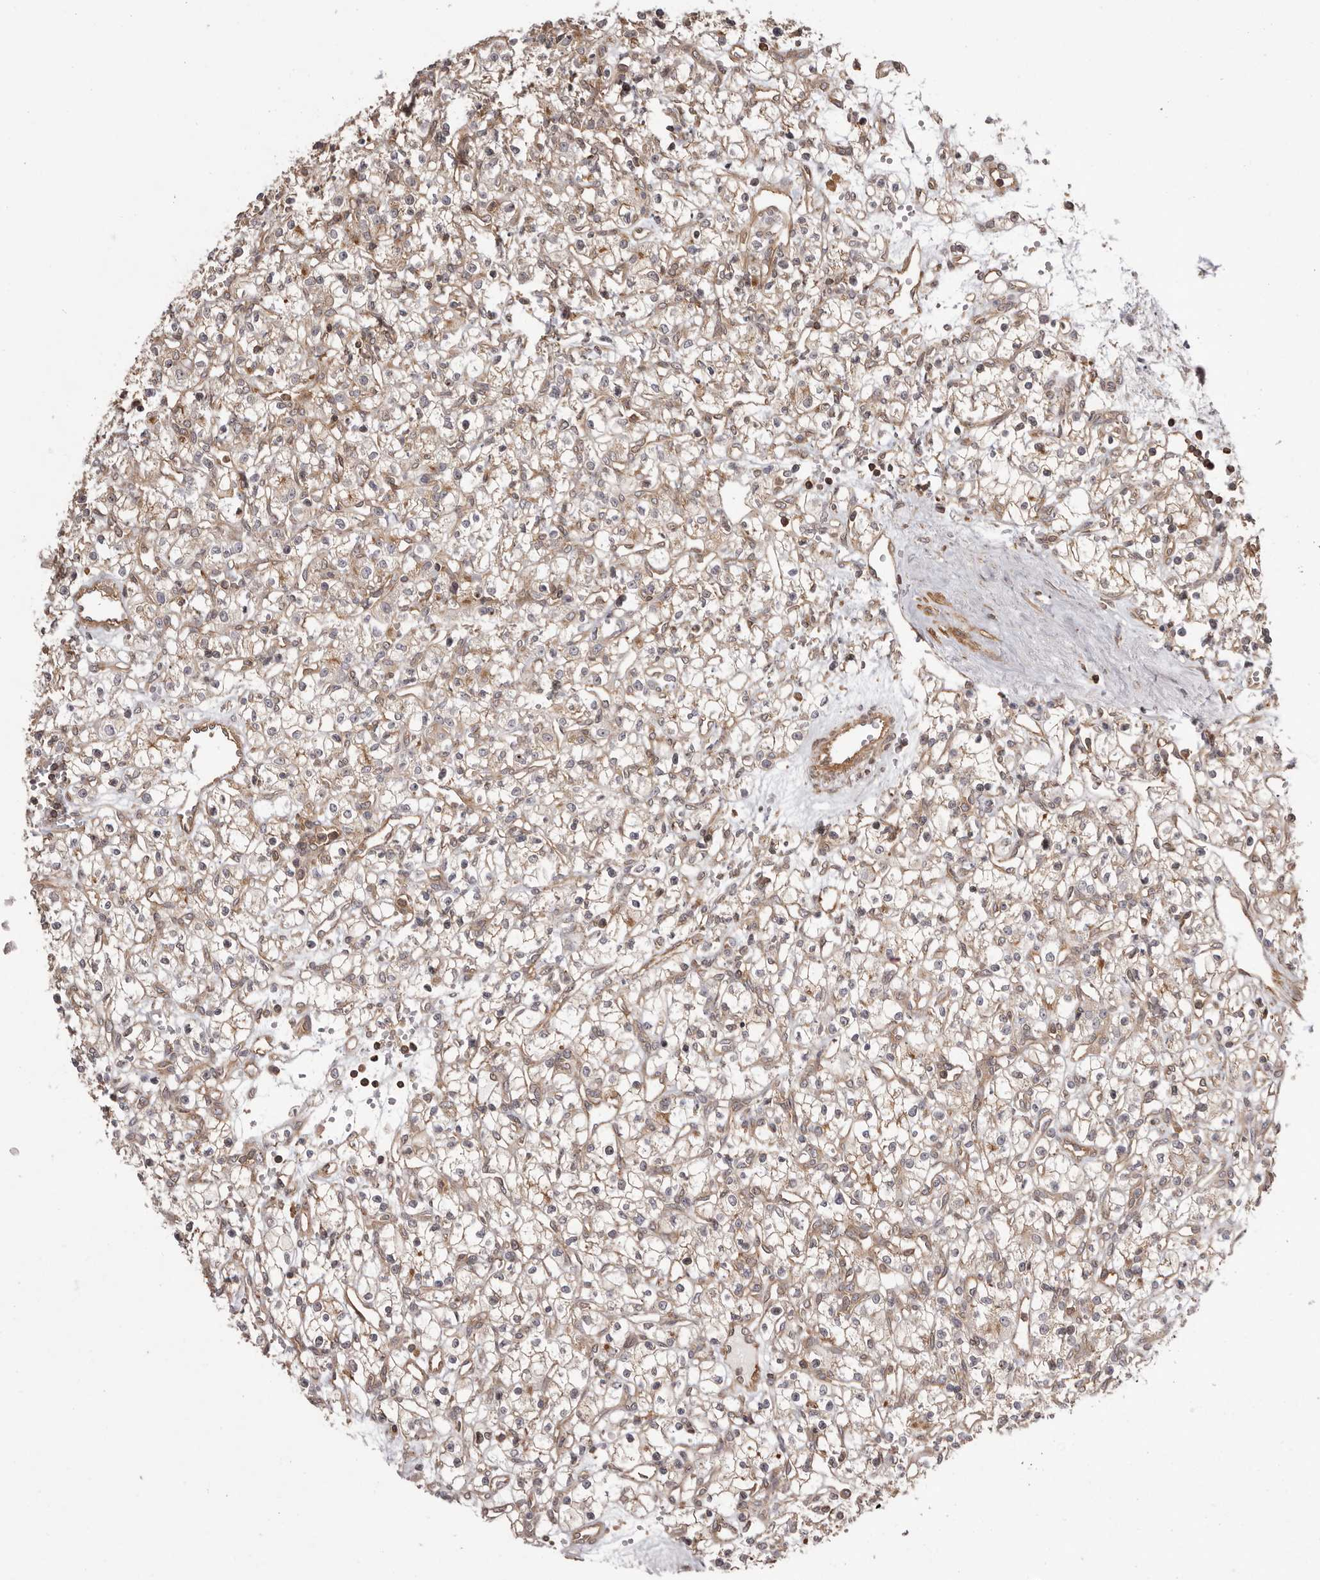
{"staining": {"intensity": "weak", "quantity": "25%-75%", "location": "cytoplasmic/membranous"}, "tissue": "renal cancer", "cell_type": "Tumor cells", "image_type": "cancer", "snomed": [{"axis": "morphology", "description": "Adenocarcinoma, NOS"}, {"axis": "topography", "description": "Kidney"}], "caption": "Brown immunohistochemical staining in human renal adenocarcinoma reveals weak cytoplasmic/membranous staining in about 25%-75% of tumor cells.", "gene": "NFKBIA", "patient": {"sex": "female", "age": 59}}